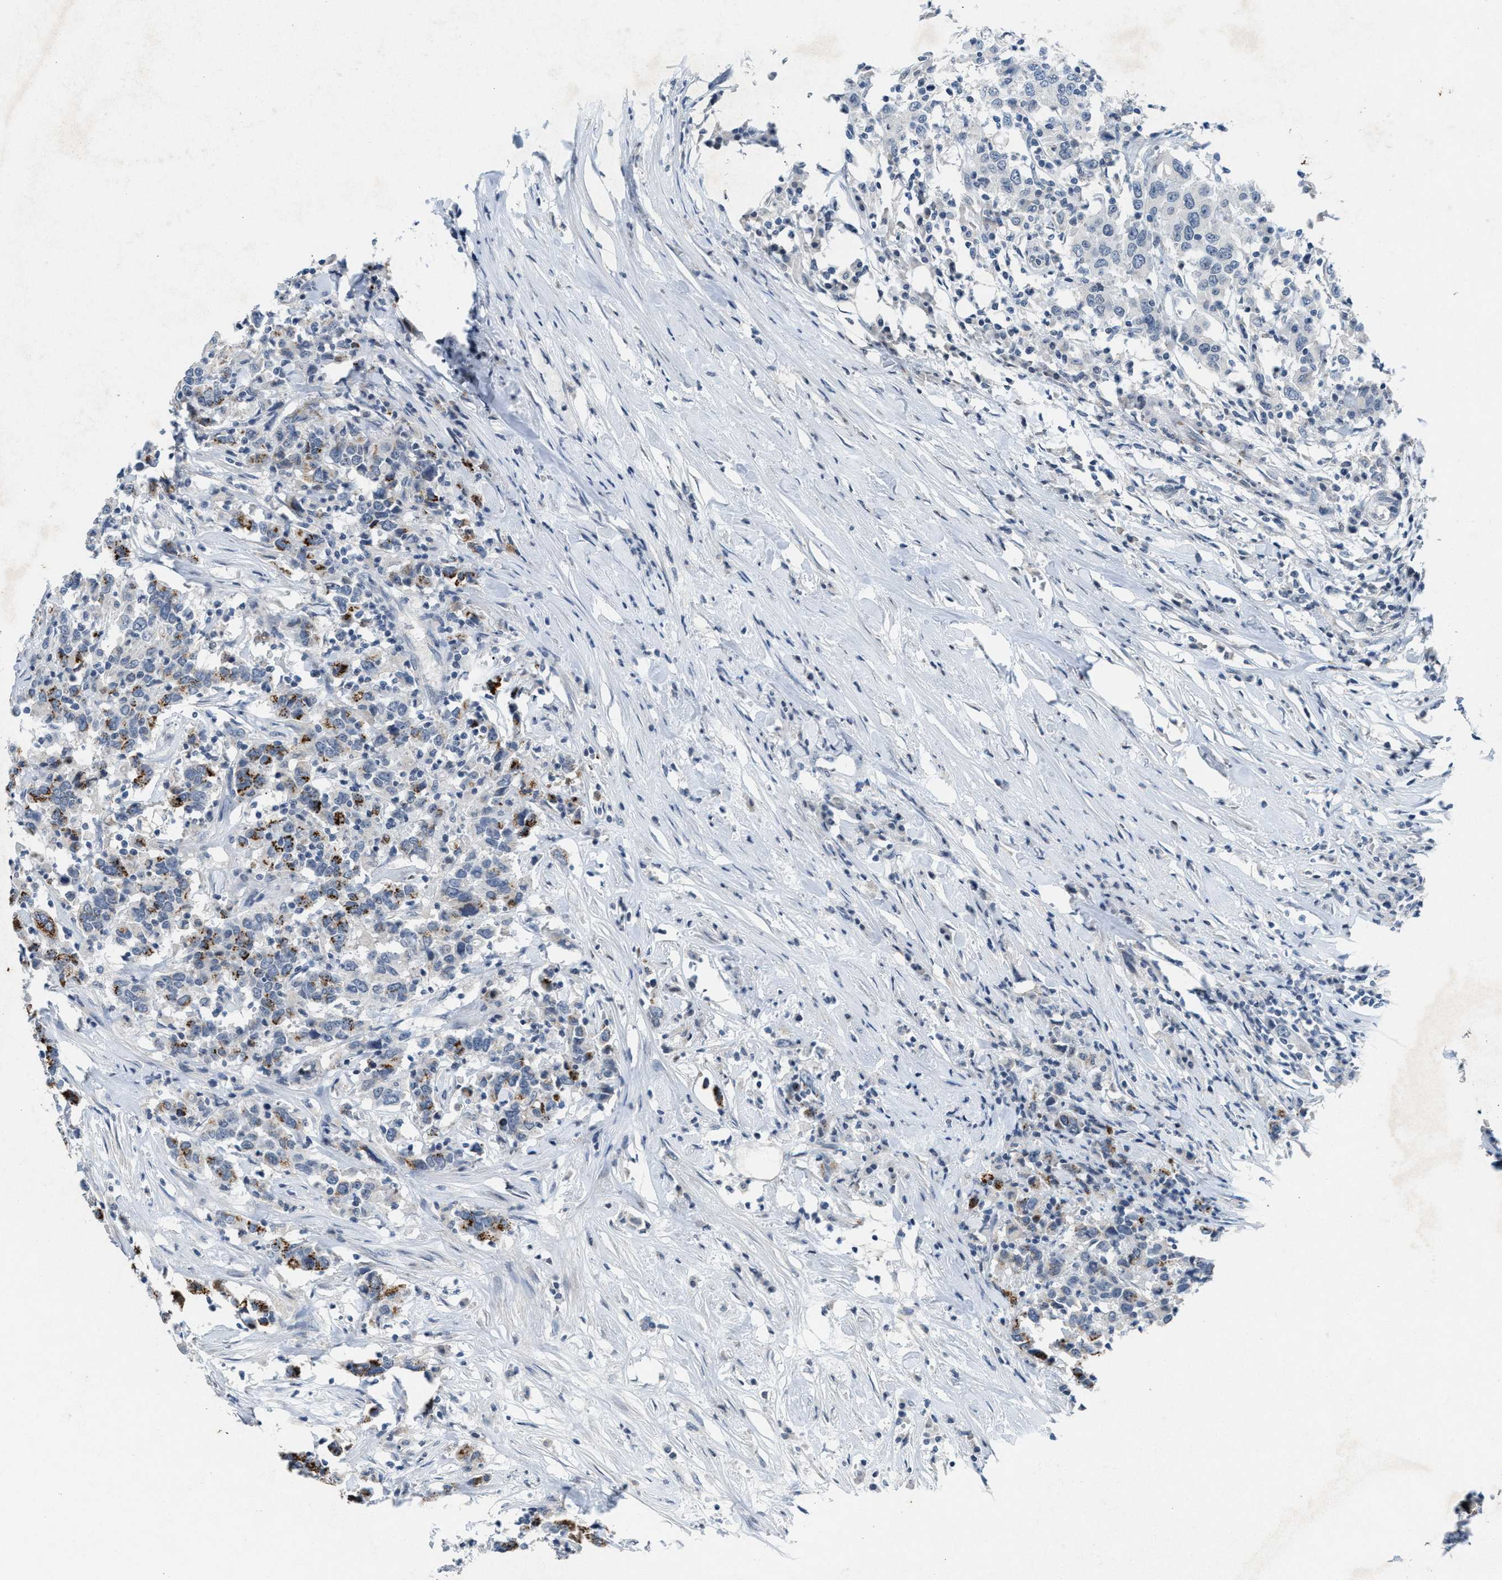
{"staining": {"intensity": "moderate", "quantity": "25%-75%", "location": "cytoplasmic/membranous"}, "tissue": "urothelial cancer", "cell_type": "Tumor cells", "image_type": "cancer", "snomed": [{"axis": "morphology", "description": "Urothelial carcinoma, High grade"}, {"axis": "topography", "description": "Urinary bladder"}], "caption": "DAB immunohistochemical staining of high-grade urothelial carcinoma demonstrates moderate cytoplasmic/membranous protein positivity in about 25%-75% of tumor cells. The staining was performed using DAB, with brown indicating positive protein expression. Nuclei are stained blue with hematoxylin.", "gene": "SLC5A5", "patient": {"sex": "male", "age": 61}}